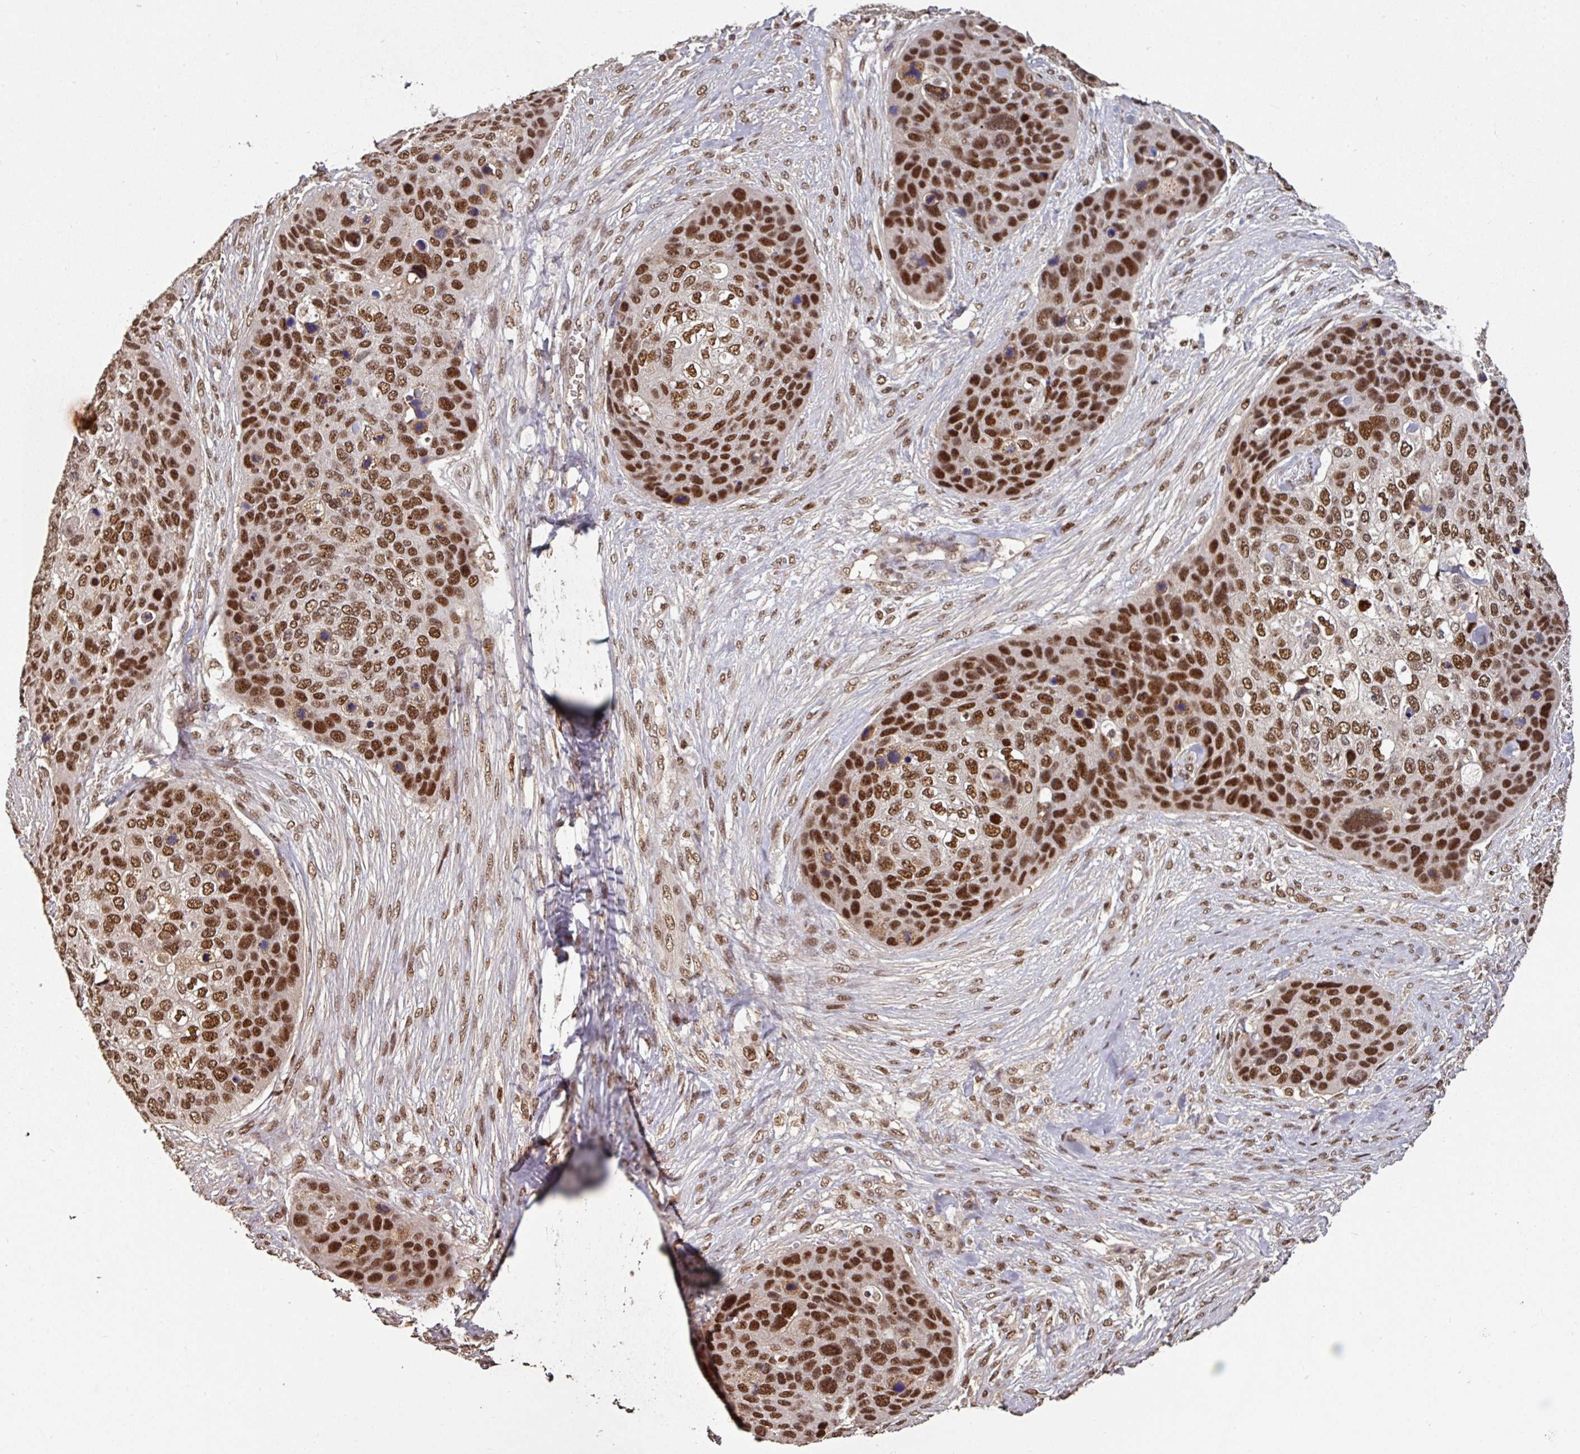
{"staining": {"intensity": "strong", "quantity": ">75%", "location": "nuclear"}, "tissue": "skin cancer", "cell_type": "Tumor cells", "image_type": "cancer", "snomed": [{"axis": "morphology", "description": "Basal cell carcinoma"}, {"axis": "topography", "description": "Skin"}], "caption": "A histopathology image showing strong nuclear positivity in approximately >75% of tumor cells in skin cancer (basal cell carcinoma), as visualized by brown immunohistochemical staining.", "gene": "POLD1", "patient": {"sex": "female", "age": 74}}